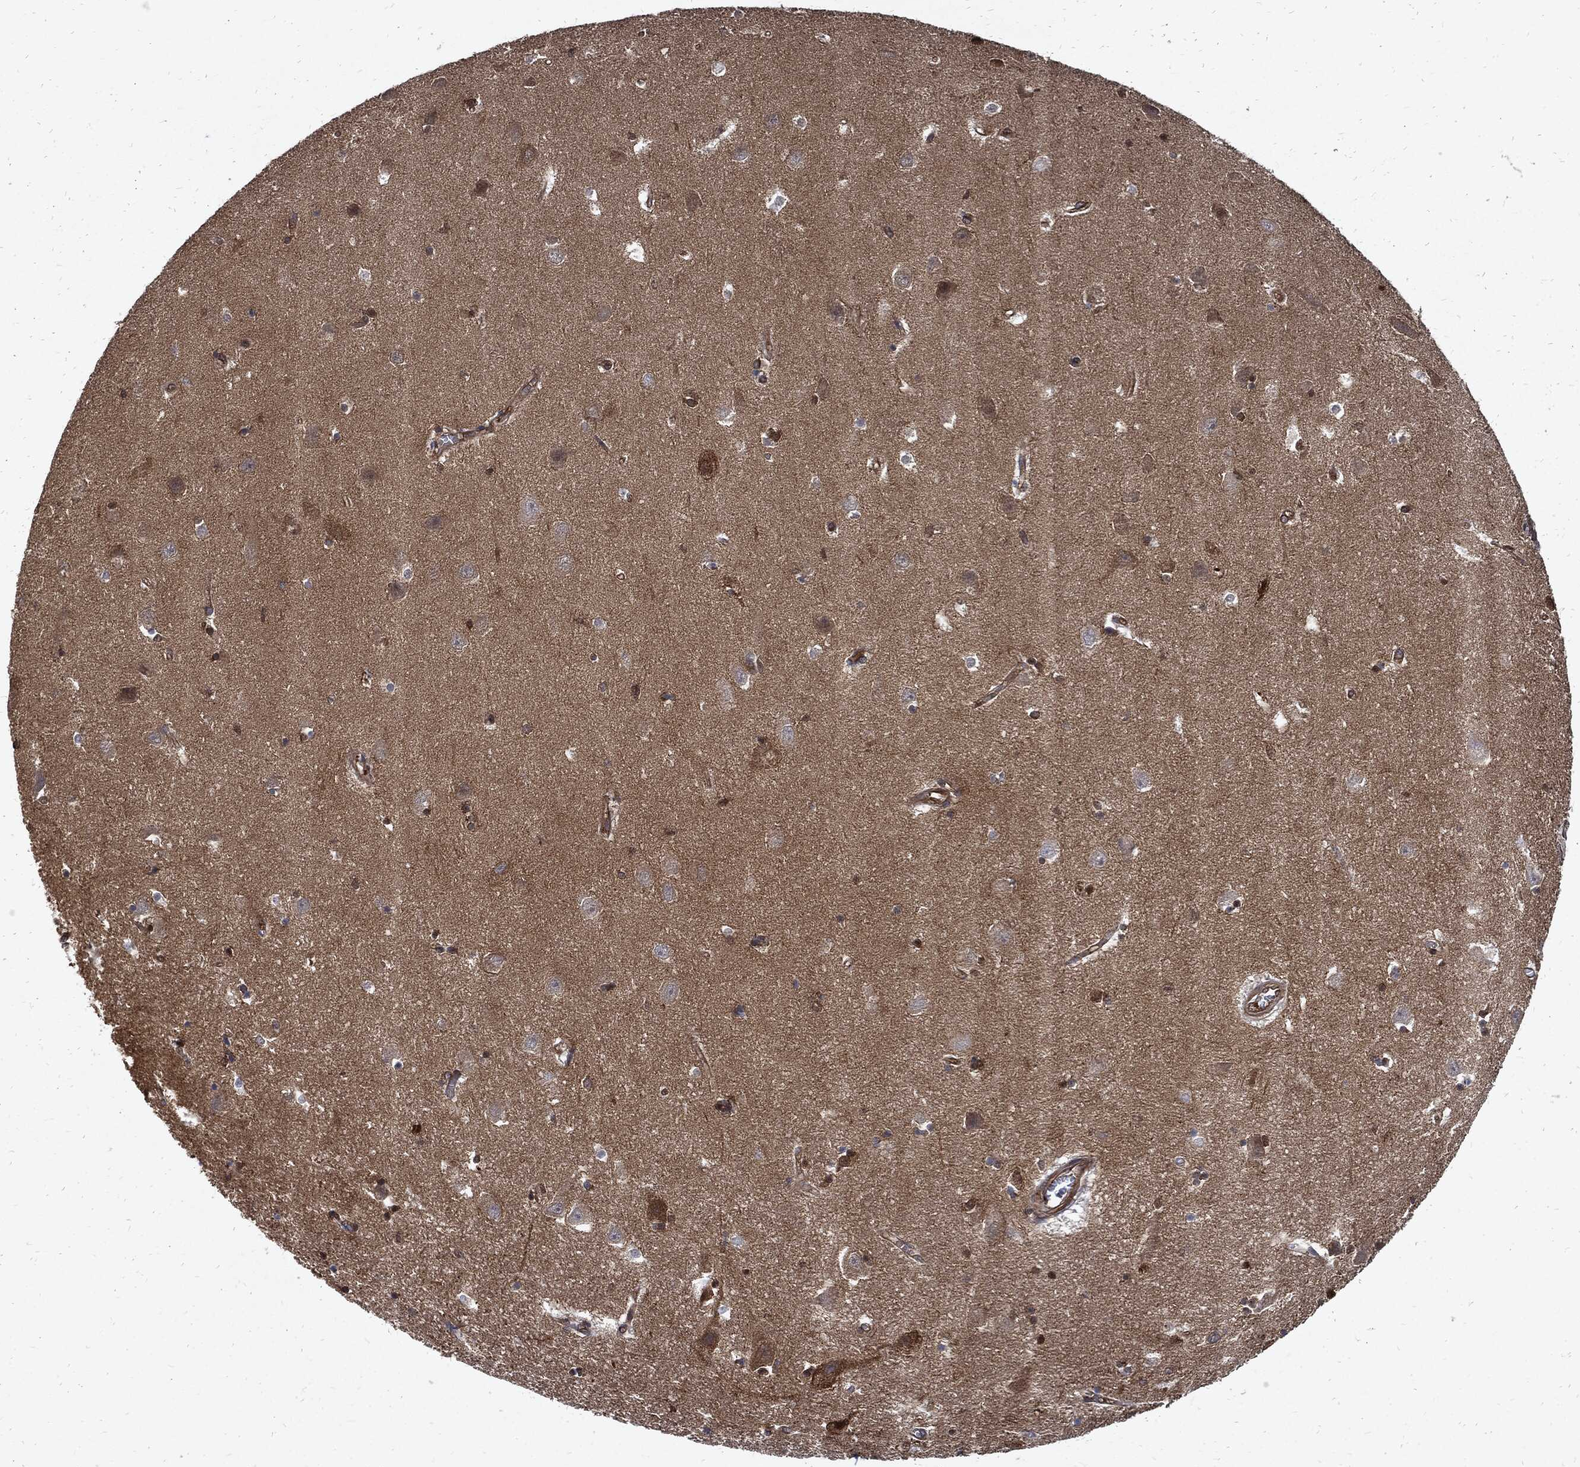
{"staining": {"intensity": "moderate", "quantity": "<25%", "location": "cytoplasmic/membranous"}, "tissue": "hippocampus", "cell_type": "Glial cells", "image_type": "normal", "snomed": [{"axis": "morphology", "description": "Normal tissue, NOS"}, {"axis": "topography", "description": "Hippocampus"}], "caption": "IHC photomicrograph of normal hippocampus stained for a protein (brown), which shows low levels of moderate cytoplasmic/membranous expression in about <25% of glial cells.", "gene": "DCTN1", "patient": {"sex": "female", "age": 64}}